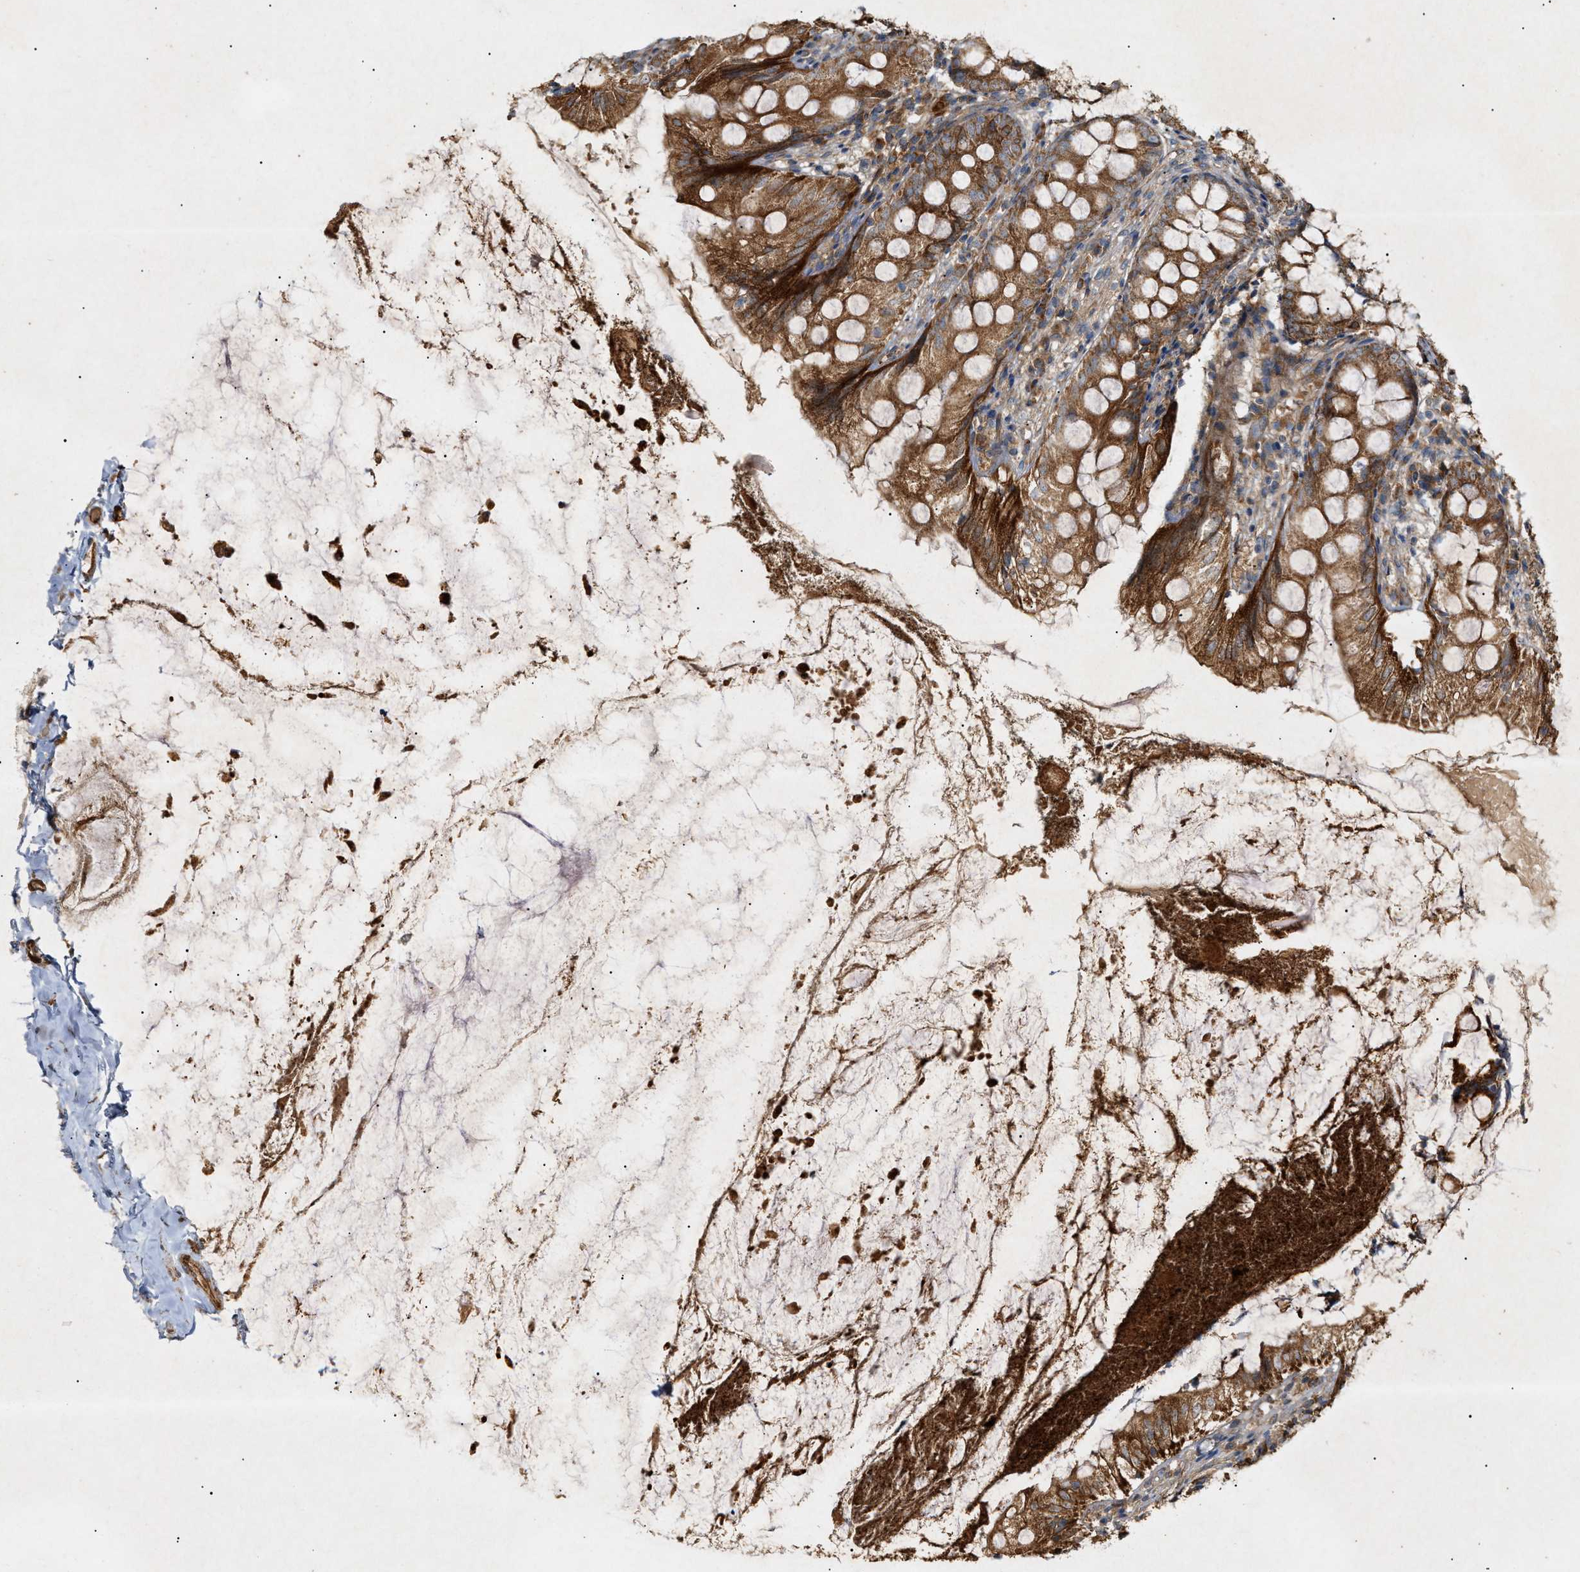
{"staining": {"intensity": "strong", "quantity": ">75%", "location": "cytoplasmic/membranous"}, "tissue": "appendix", "cell_type": "Glandular cells", "image_type": "normal", "snomed": [{"axis": "morphology", "description": "Normal tissue, NOS"}, {"axis": "topography", "description": "Appendix"}], "caption": "Human appendix stained with a brown dye displays strong cytoplasmic/membranous positive positivity in about >75% of glandular cells.", "gene": "MTCH1", "patient": {"sex": "female", "age": 77}}